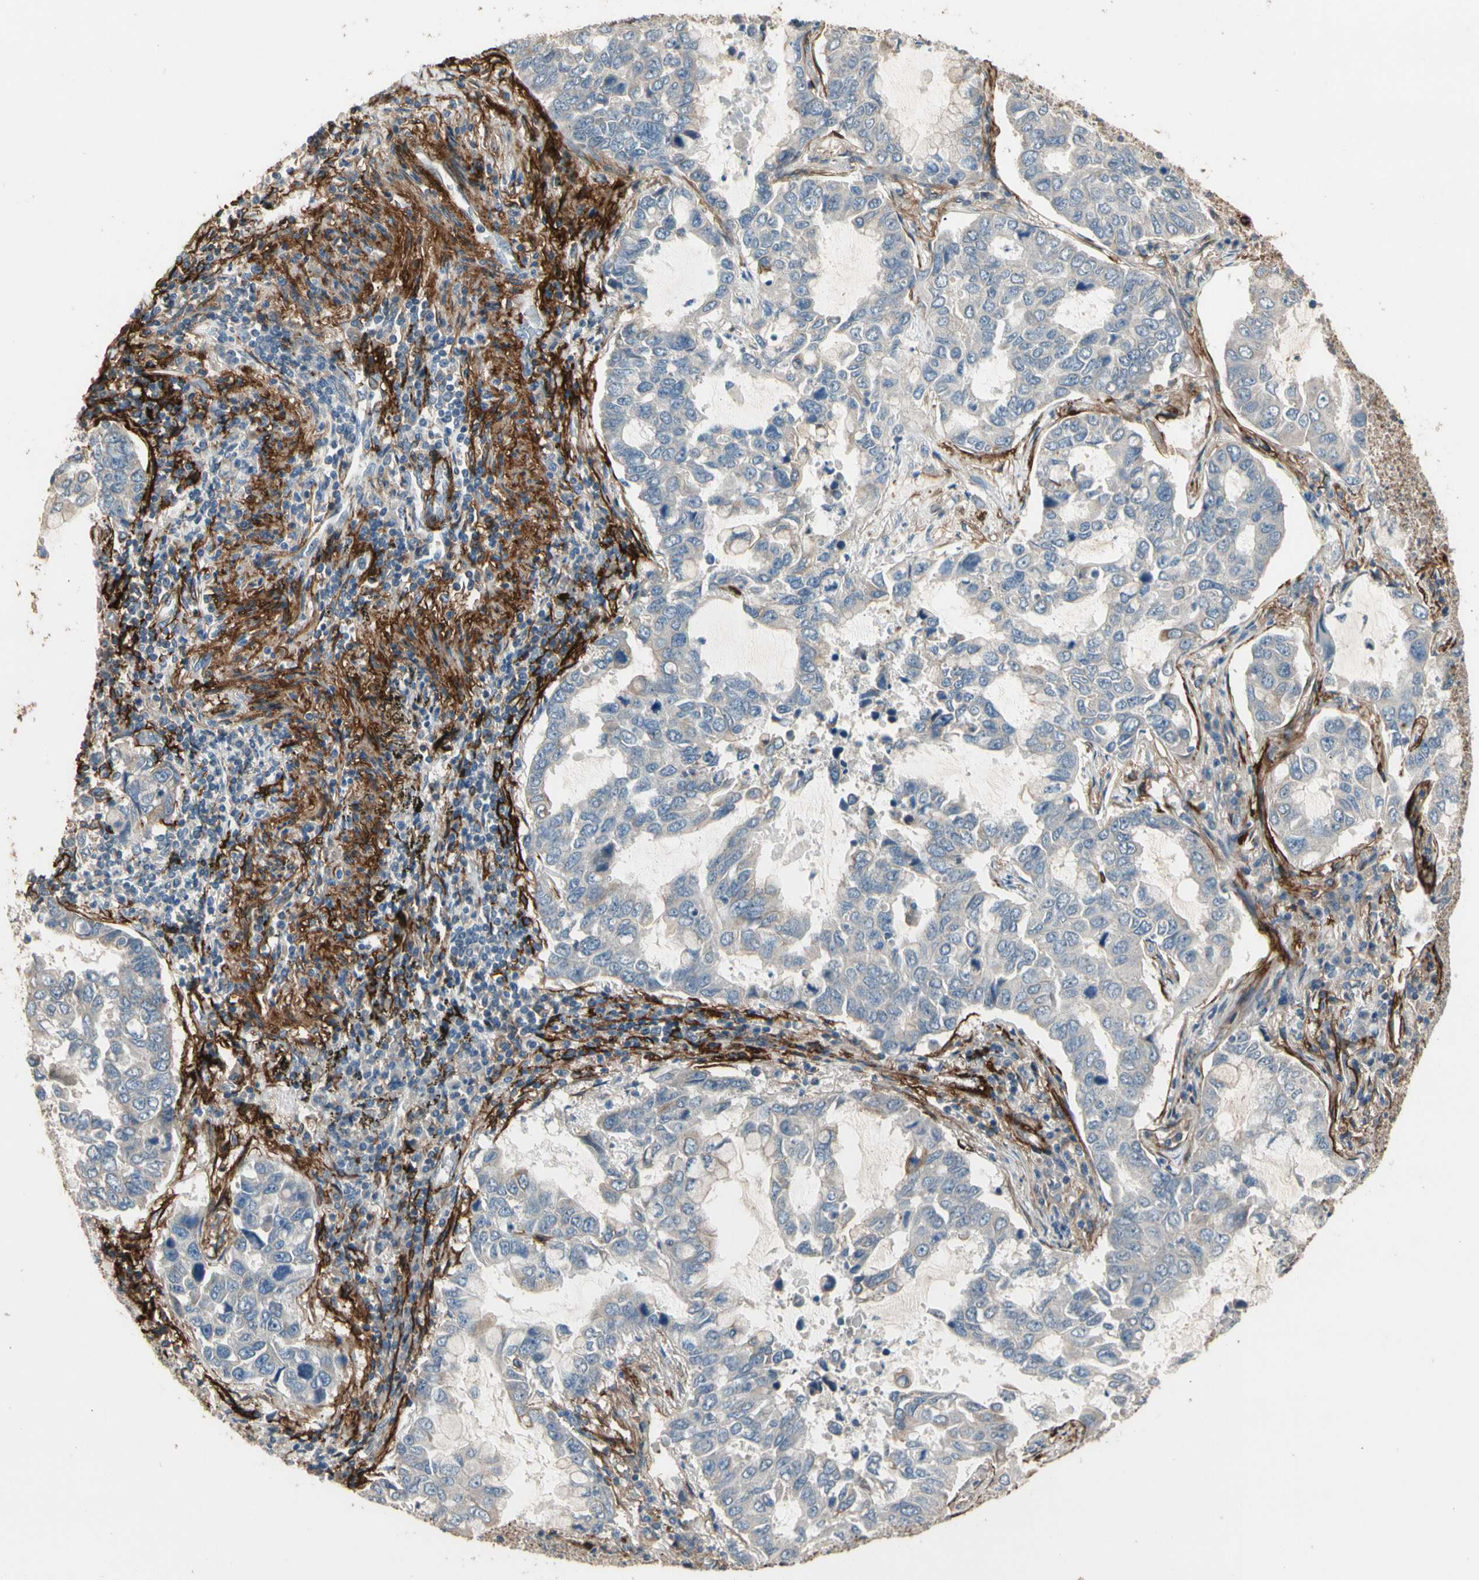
{"staining": {"intensity": "strong", "quantity": "25%-75%", "location": "cytoplasmic/membranous"}, "tissue": "lung cancer", "cell_type": "Tumor cells", "image_type": "cancer", "snomed": [{"axis": "morphology", "description": "Adenocarcinoma, NOS"}, {"axis": "topography", "description": "Lung"}], "caption": "This is a micrograph of immunohistochemistry (IHC) staining of adenocarcinoma (lung), which shows strong expression in the cytoplasmic/membranous of tumor cells.", "gene": "SUSD2", "patient": {"sex": "male", "age": 64}}